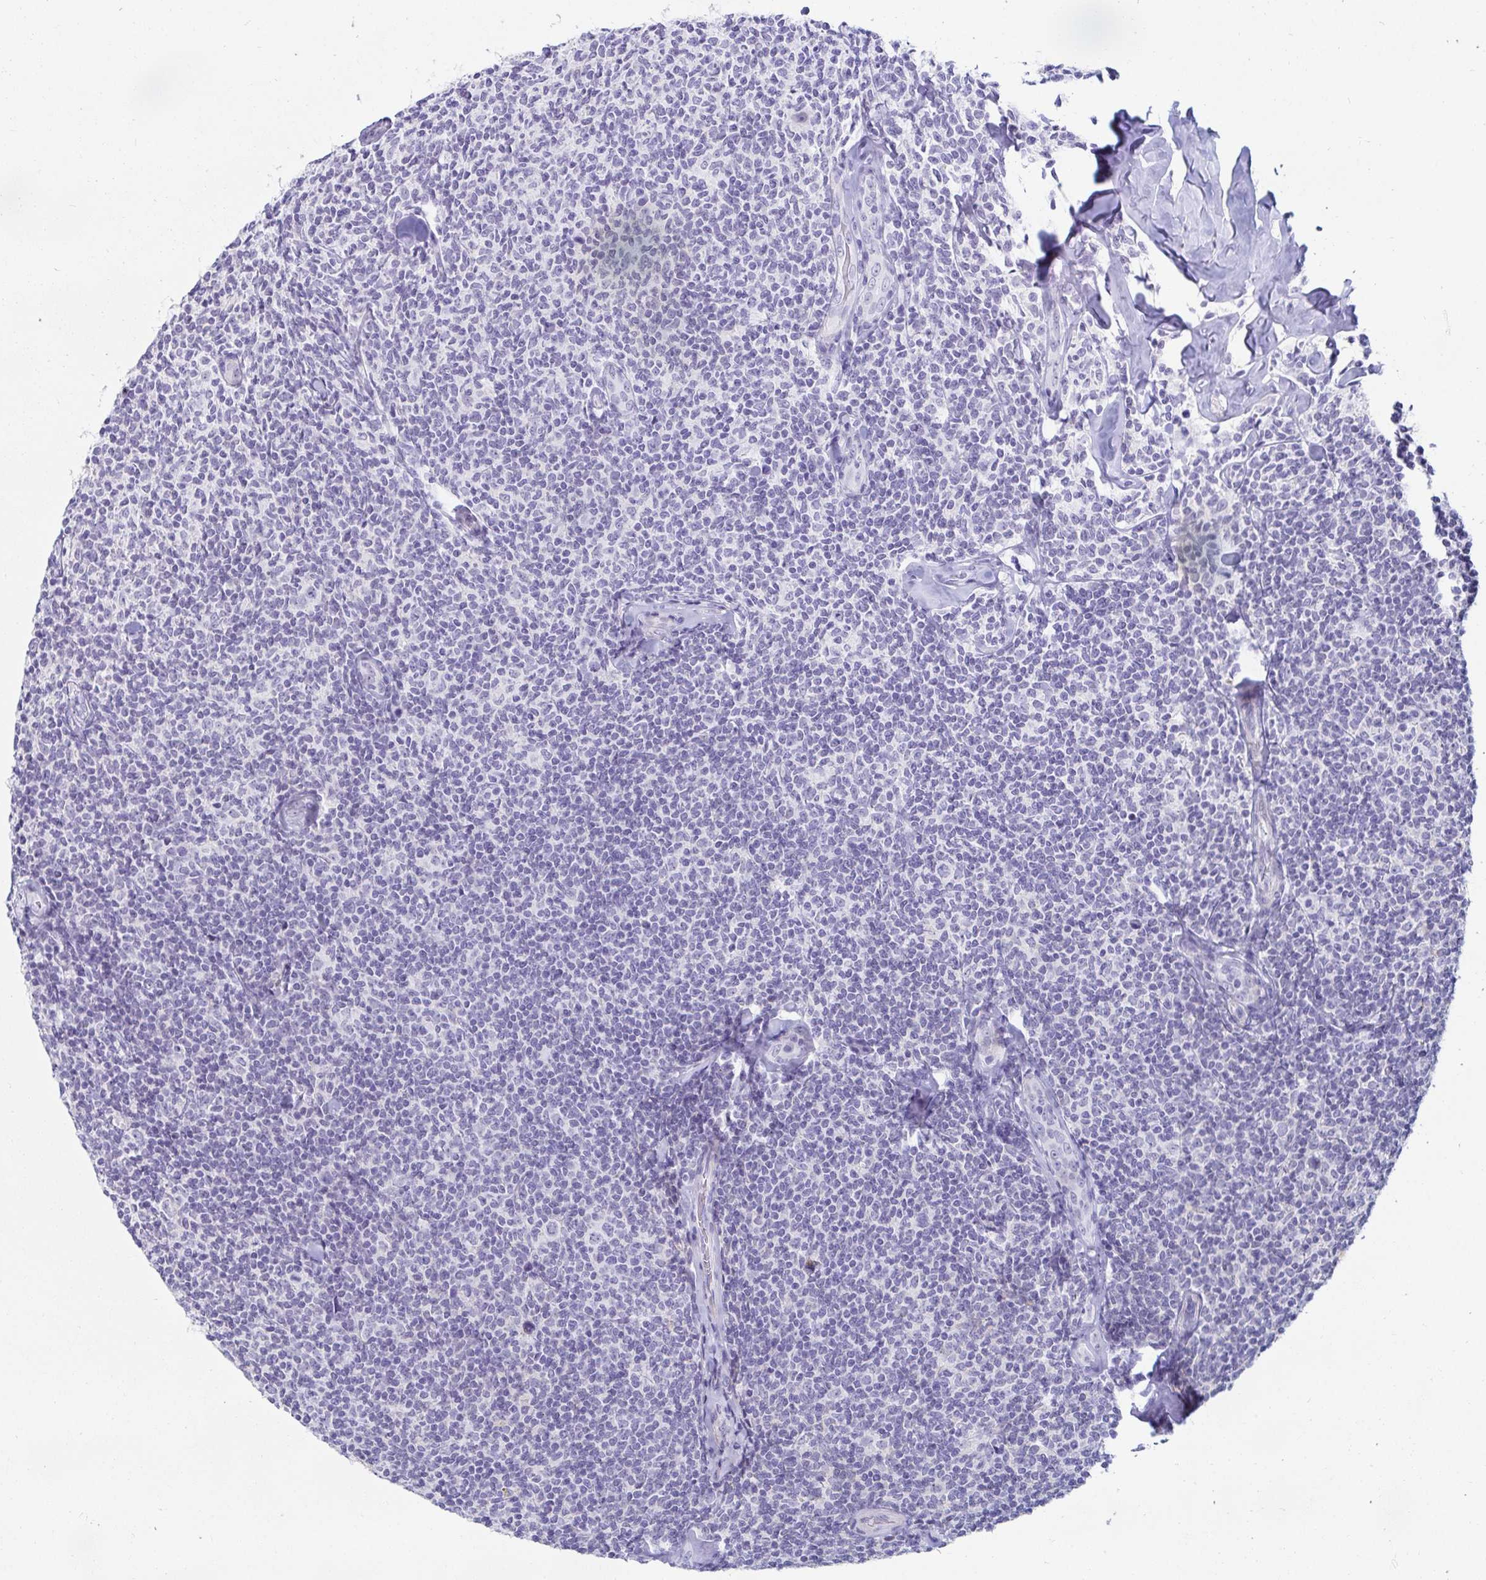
{"staining": {"intensity": "negative", "quantity": "none", "location": "none"}, "tissue": "lymphoma", "cell_type": "Tumor cells", "image_type": "cancer", "snomed": [{"axis": "morphology", "description": "Malignant lymphoma, non-Hodgkin's type, Low grade"}, {"axis": "topography", "description": "Lymph node"}], "caption": "Immunohistochemical staining of human lymphoma reveals no significant positivity in tumor cells.", "gene": "OR10K1", "patient": {"sex": "female", "age": 56}}